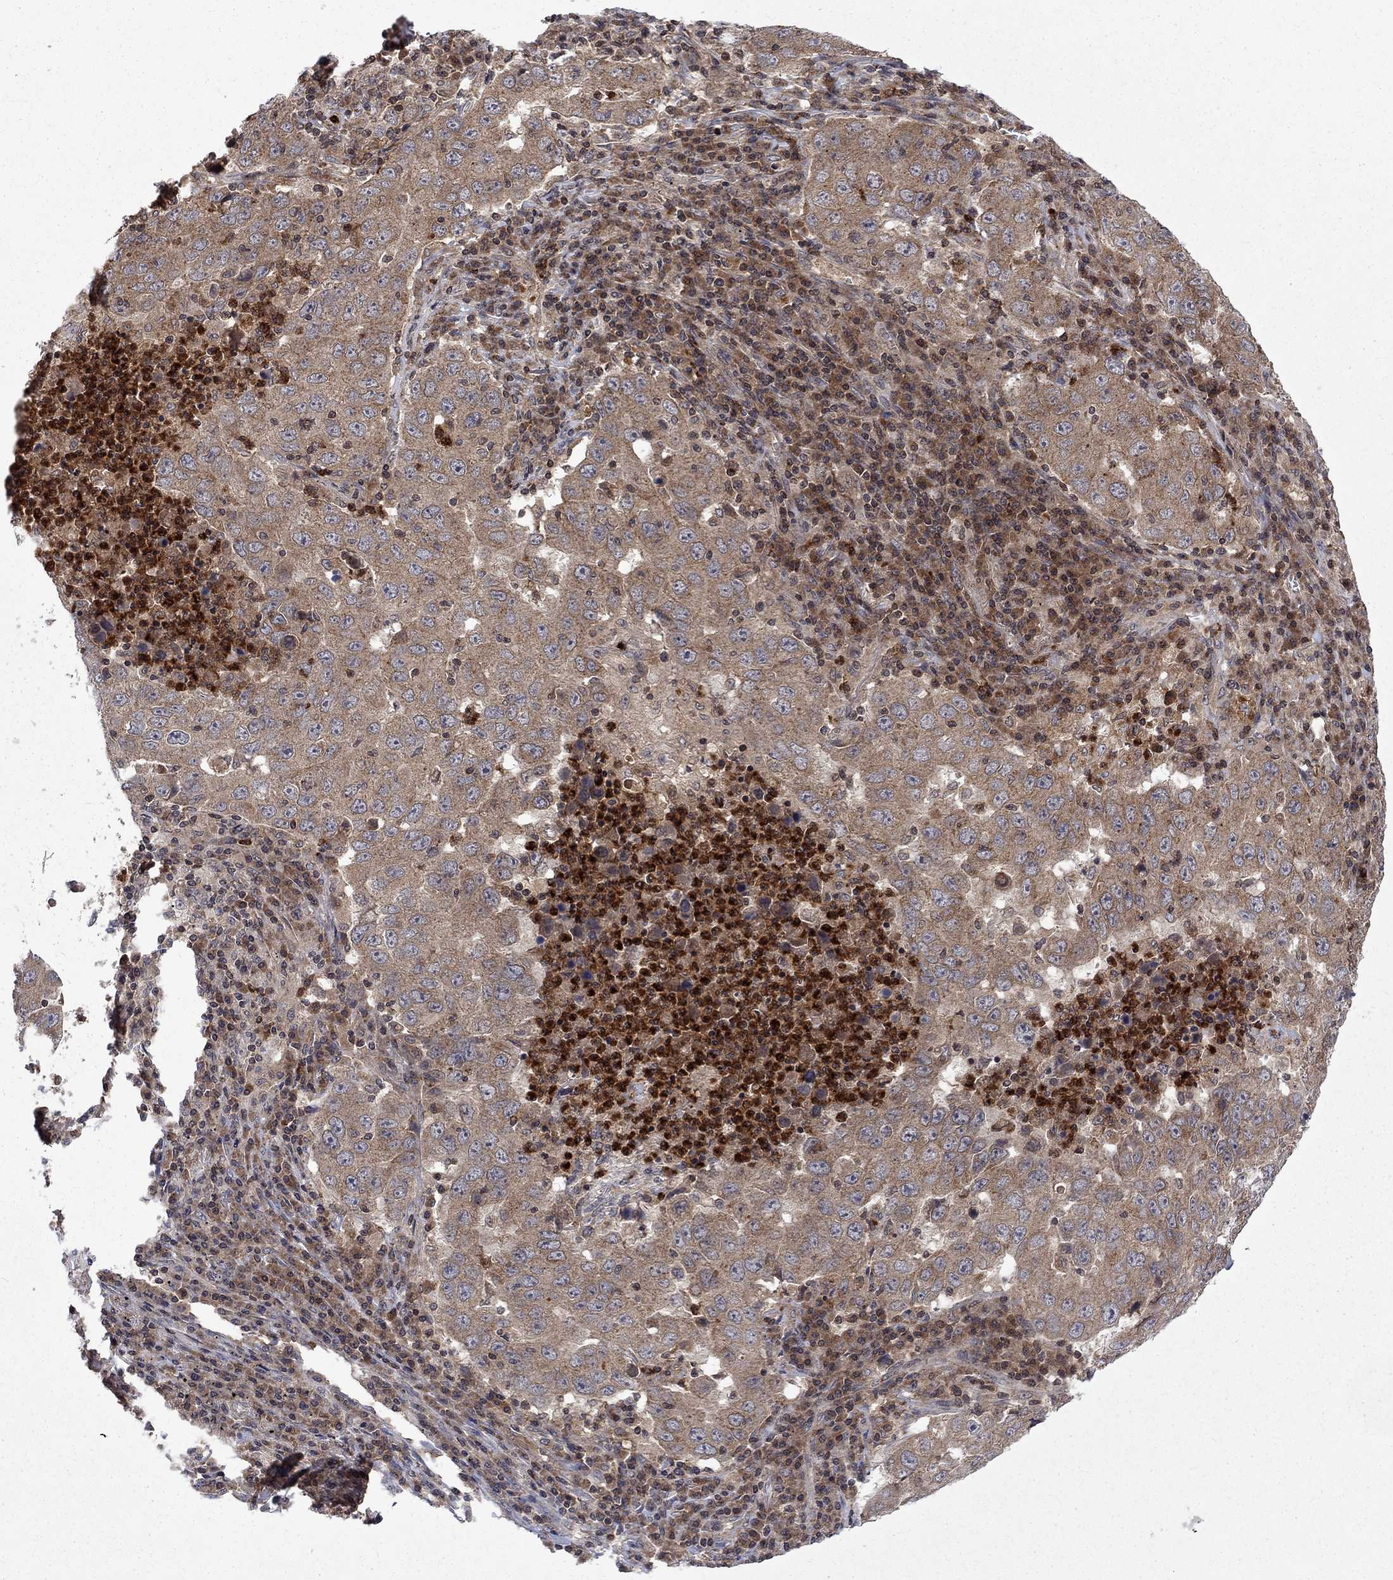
{"staining": {"intensity": "weak", "quantity": ">75%", "location": "cytoplasmic/membranous"}, "tissue": "lung cancer", "cell_type": "Tumor cells", "image_type": "cancer", "snomed": [{"axis": "morphology", "description": "Adenocarcinoma, NOS"}, {"axis": "topography", "description": "Lung"}], "caption": "A brown stain highlights weak cytoplasmic/membranous positivity of a protein in human lung cancer tumor cells. (DAB IHC with brightfield microscopy, high magnification).", "gene": "TMEM33", "patient": {"sex": "male", "age": 73}}